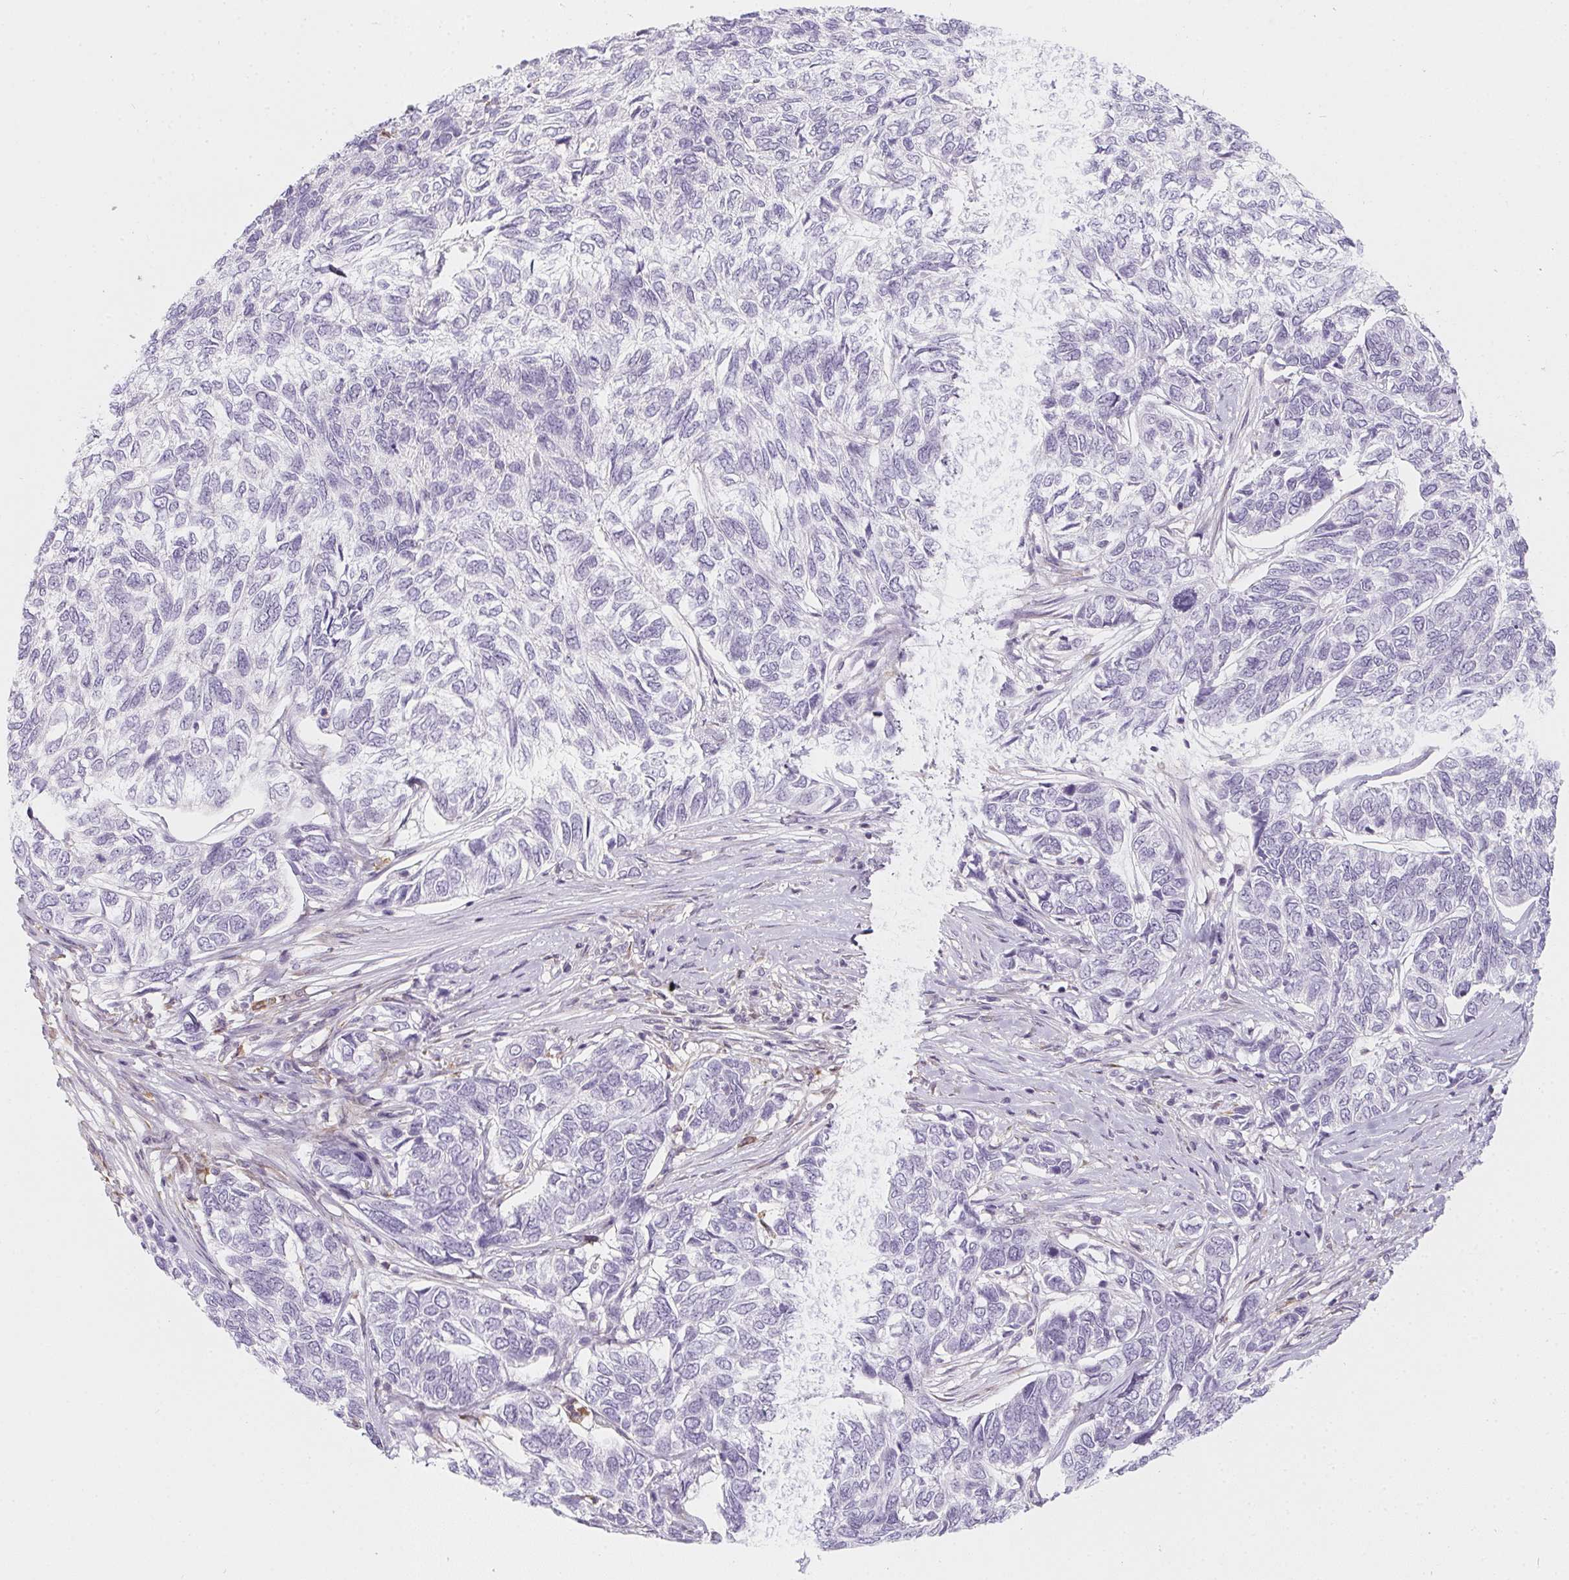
{"staining": {"intensity": "negative", "quantity": "none", "location": "none"}, "tissue": "skin cancer", "cell_type": "Tumor cells", "image_type": "cancer", "snomed": [{"axis": "morphology", "description": "Basal cell carcinoma"}, {"axis": "topography", "description": "Skin"}], "caption": "IHC micrograph of skin basal cell carcinoma stained for a protein (brown), which displays no expression in tumor cells. (DAB immunohistochemistry, high magnification).", "gene": "SOAT1", "patient": {"sex": "female", "age": 65}}